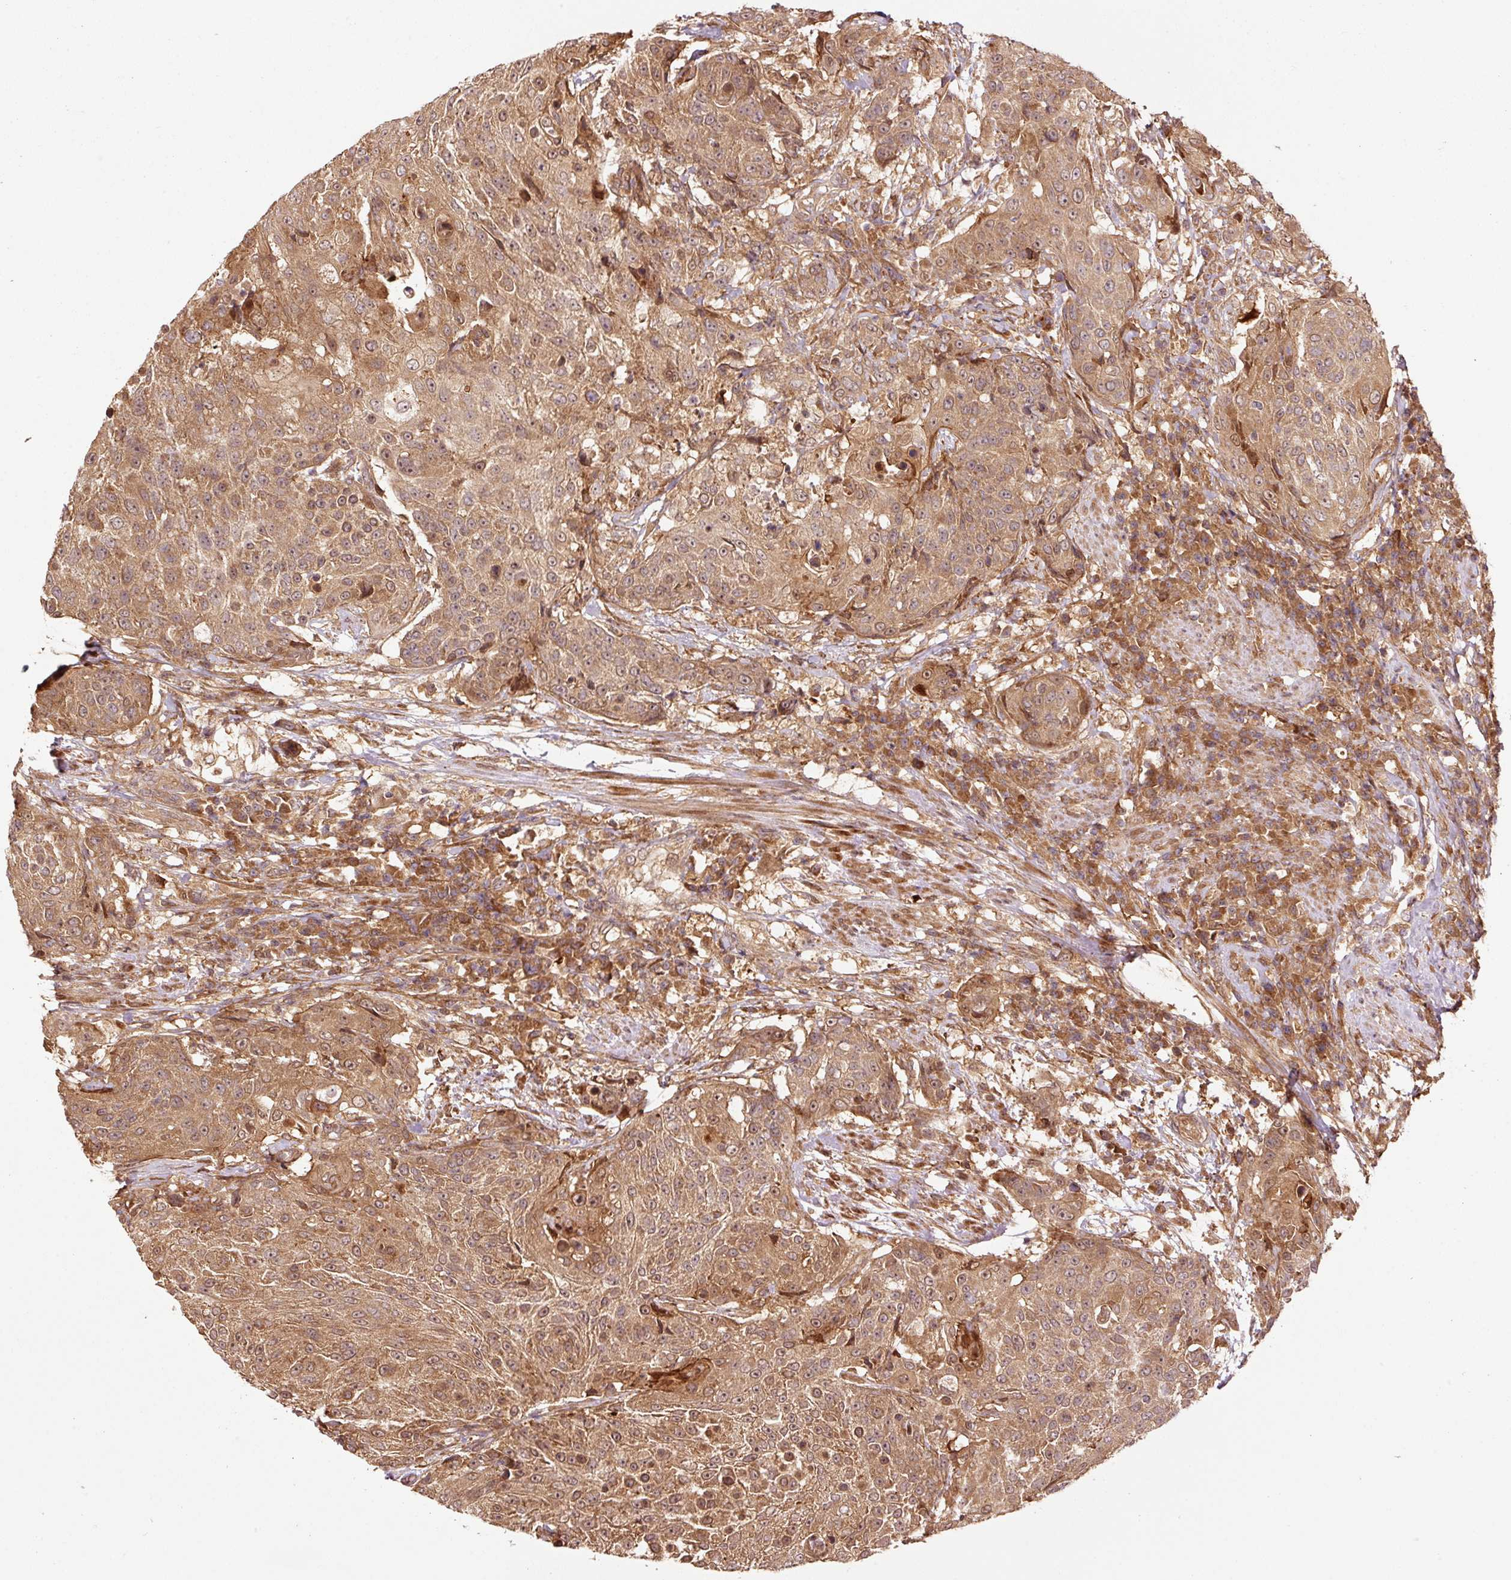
{"staining": {"intensity": "moderate", "quantity": ">75%", "location": "cytoplasmic/membranous,nuclear"}, "tissue": "urothelial cancer", "cell_type": "Tumor cells", "image_type": "cancer", "snomed": [{"axis": "morphology", "description": "Urothelial carcinoma, High grade"}, {"axis": "topography", "description": "Urinary bladder"}], "caption": "There is medium levels of moderate cytoplasmic/membranous and nuclear staining in tumor cells of urothelial cancer, as demonstrated by immunohistochemical staining (brown color).", "gene": "OXER1", "patient": {"sex": "female", "age": 63}}